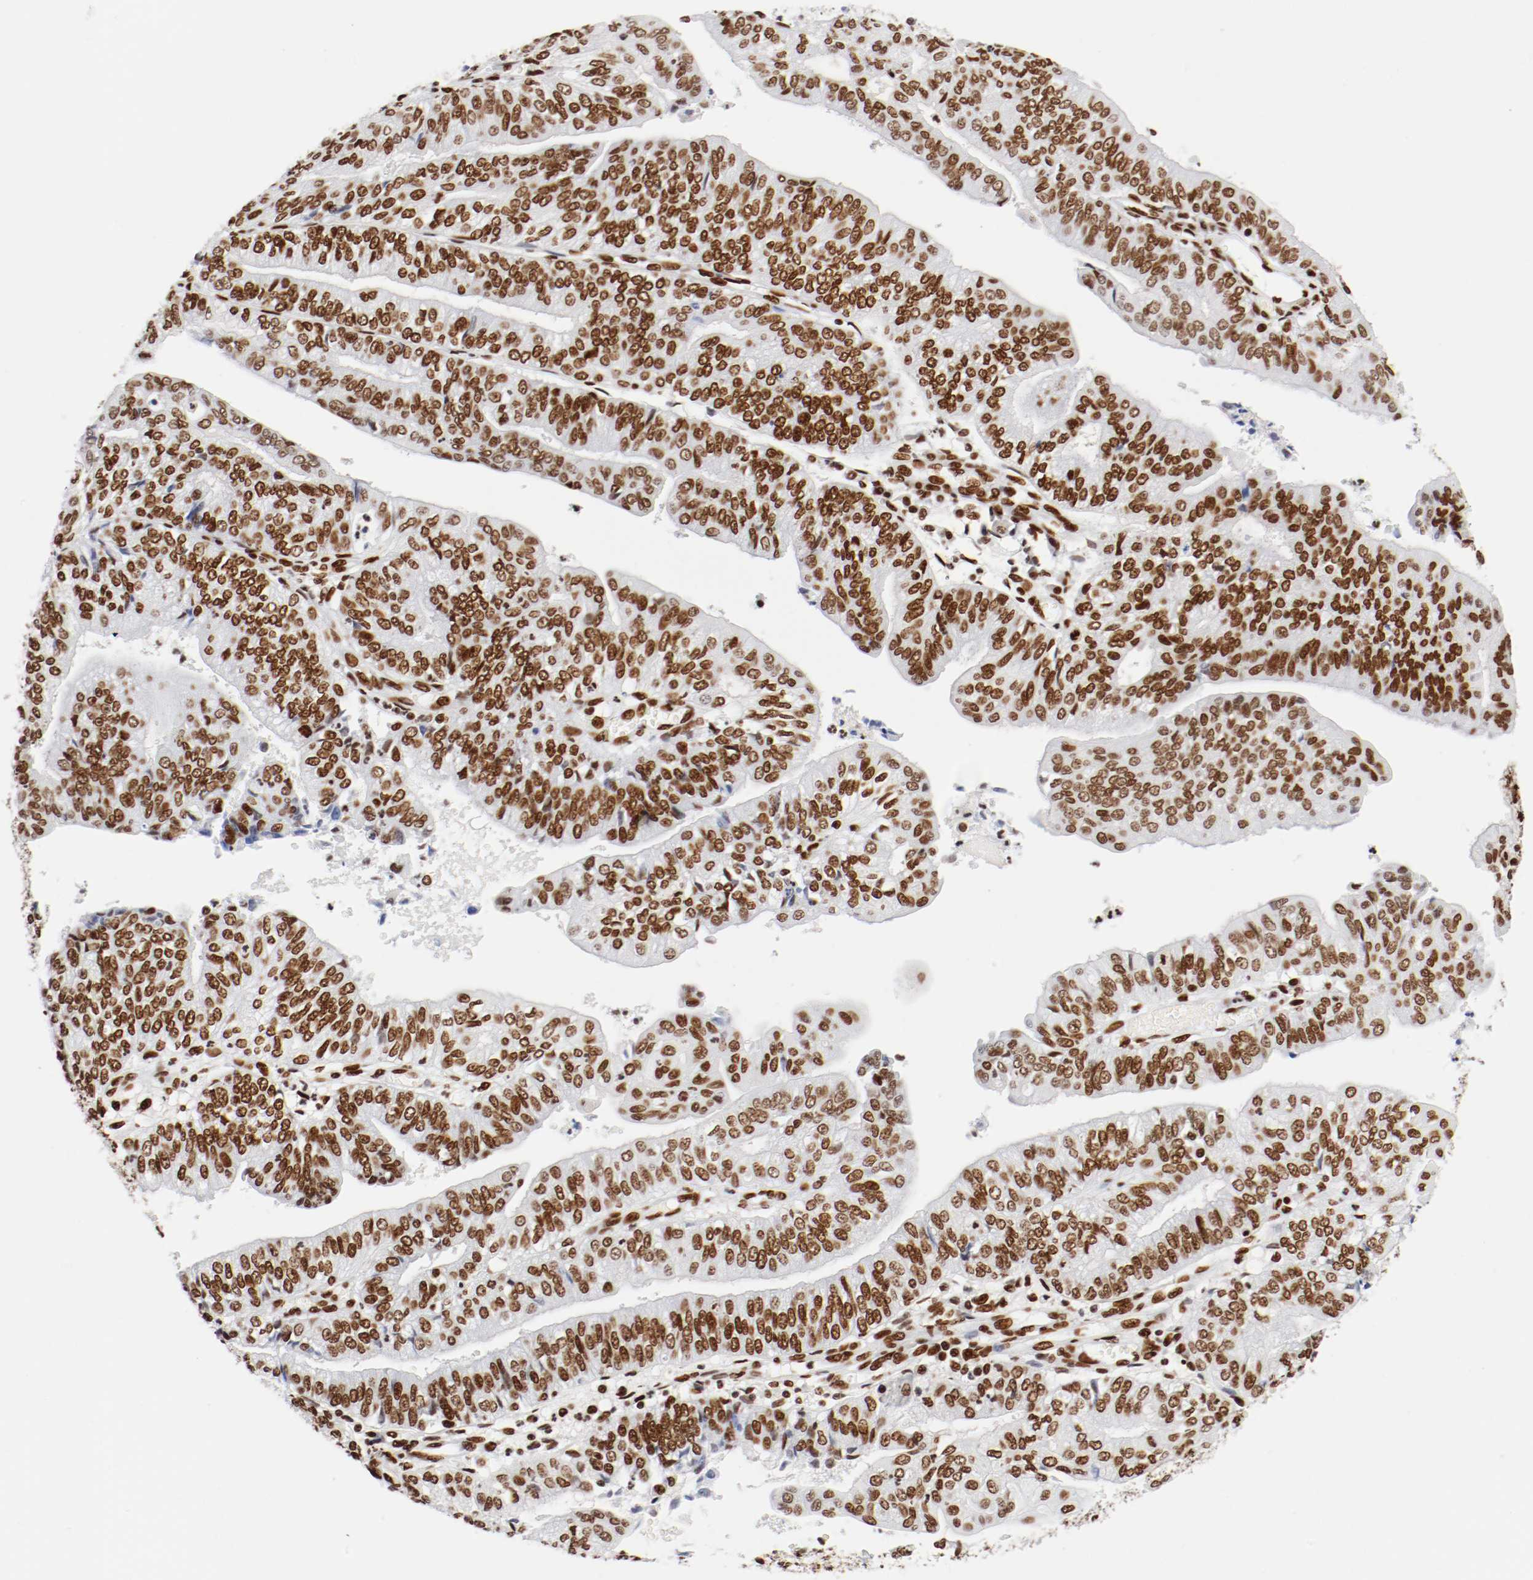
{"staining": {"intensity": "moderate", "quantity": ">75%", "location": "nuclear"}, "tissue": "endometrial cancer", "cell_type": "Tumor cells", "image_type": "cancer", "snomed": [{"axis": "morphology", "description": "Adenocarcinoma, NOS"}, {"axis": "topography", "description": "Endometrium"}], "caption": "Human adenocarcinoma (endometrial) stained for a protein (brown) demonstrates moderate nuclear positive staining in about >75% of tumor cells.", "gene": "CTBP1", "patient": {"sex": "female", "age": 59}}